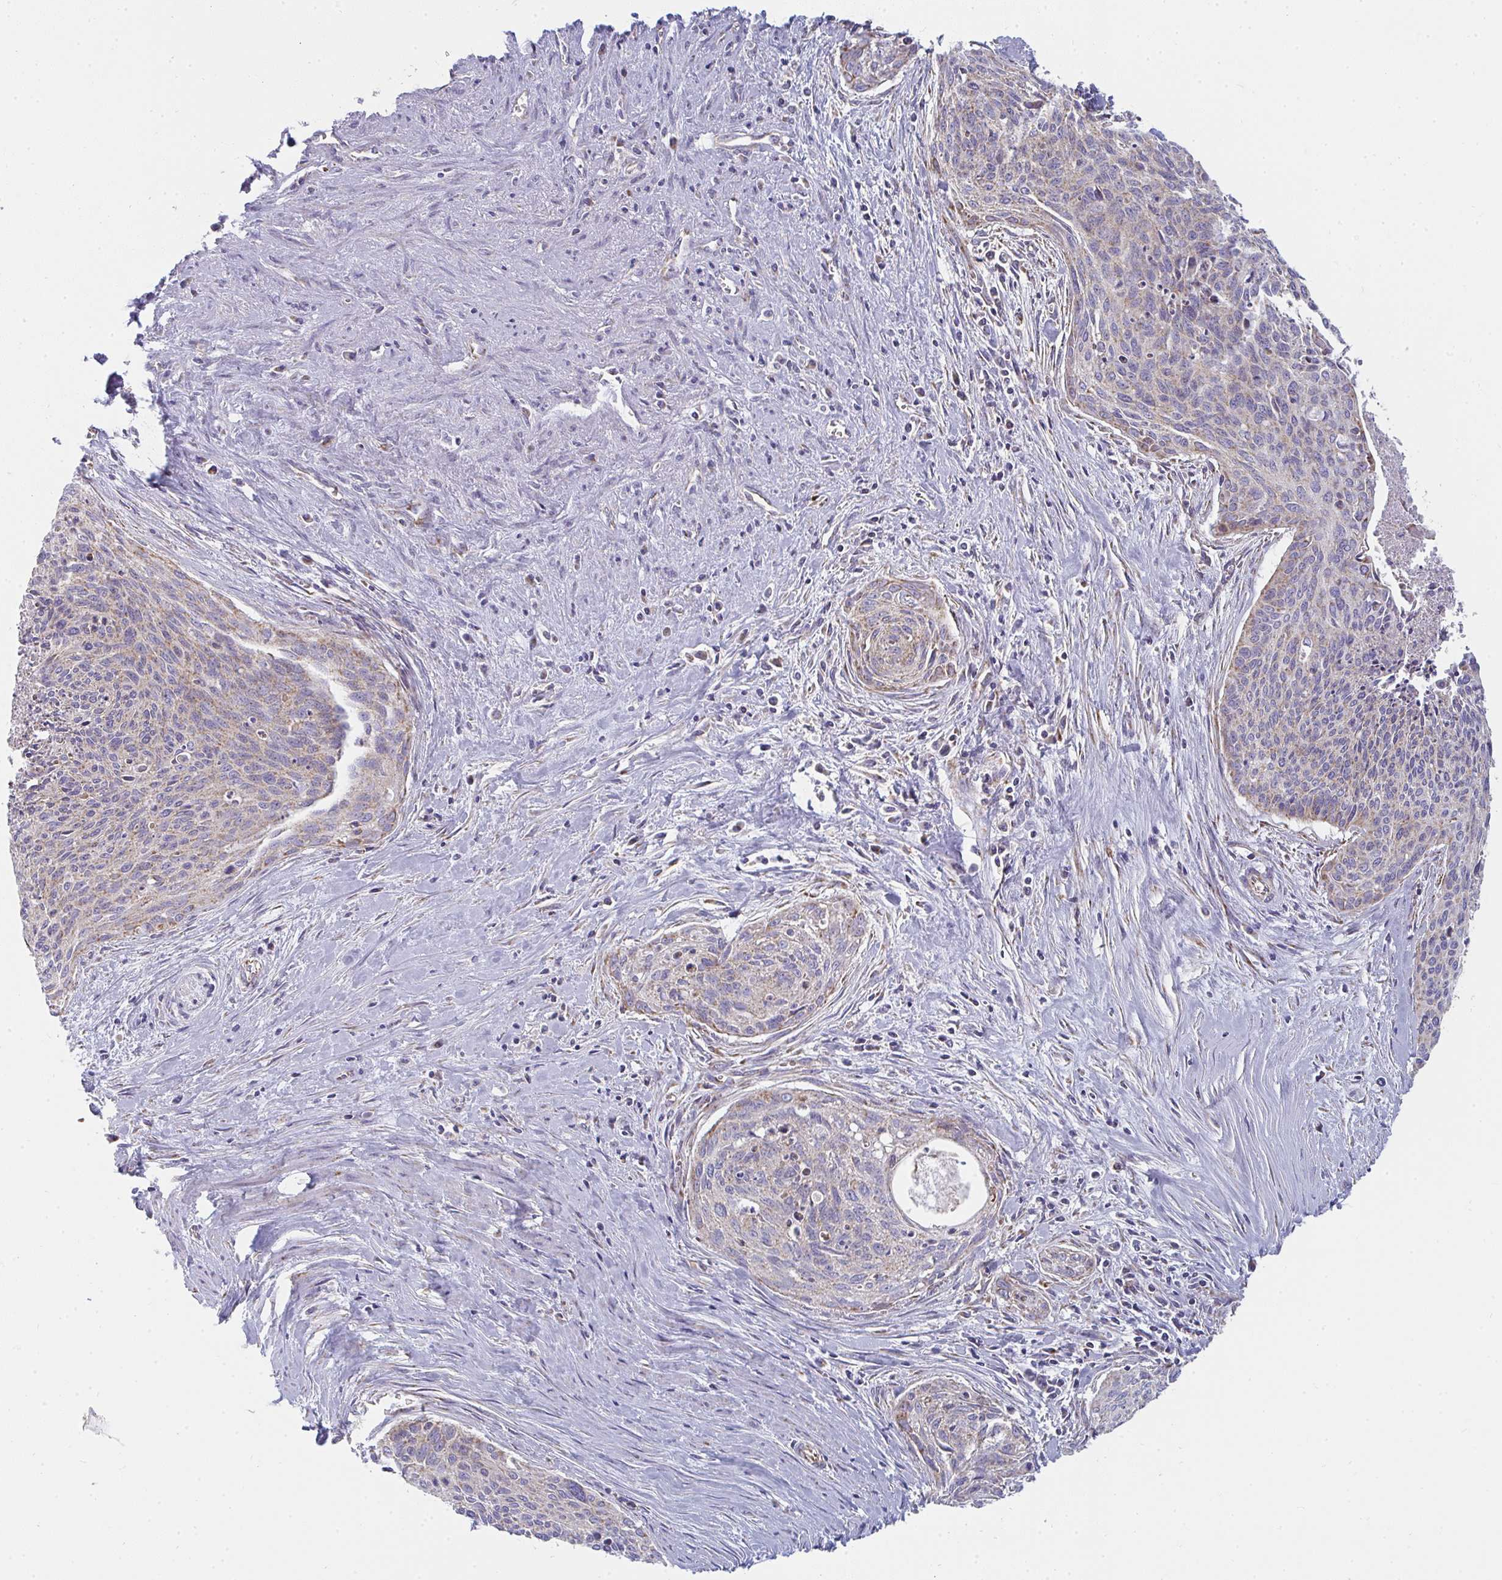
{"staining": {"intensity": "weak", "quantity": "25%-75%", "location": "cytoplasmic/membranous"}, "tissue": "cervical cancer", "cell_type": "Tumor cells", "image_type": "cancer", "snomed": [{"axis": "morphology", "description": "Squamous cell carcinoma, NOS"}, {"axis": "topography", "description": "Cervix"}], "caption": "Cervical cancer stained with DAB immunohistochemistry (IHC) shows low levels of weak cytoplasmic/membranous positivity in approximately 25%-75% of tumor cells. (Brightfield microscopy of DAB IHC at high magnification).", "gene": "FAHD1", "patient": {"sex": "female", "age": 55}}